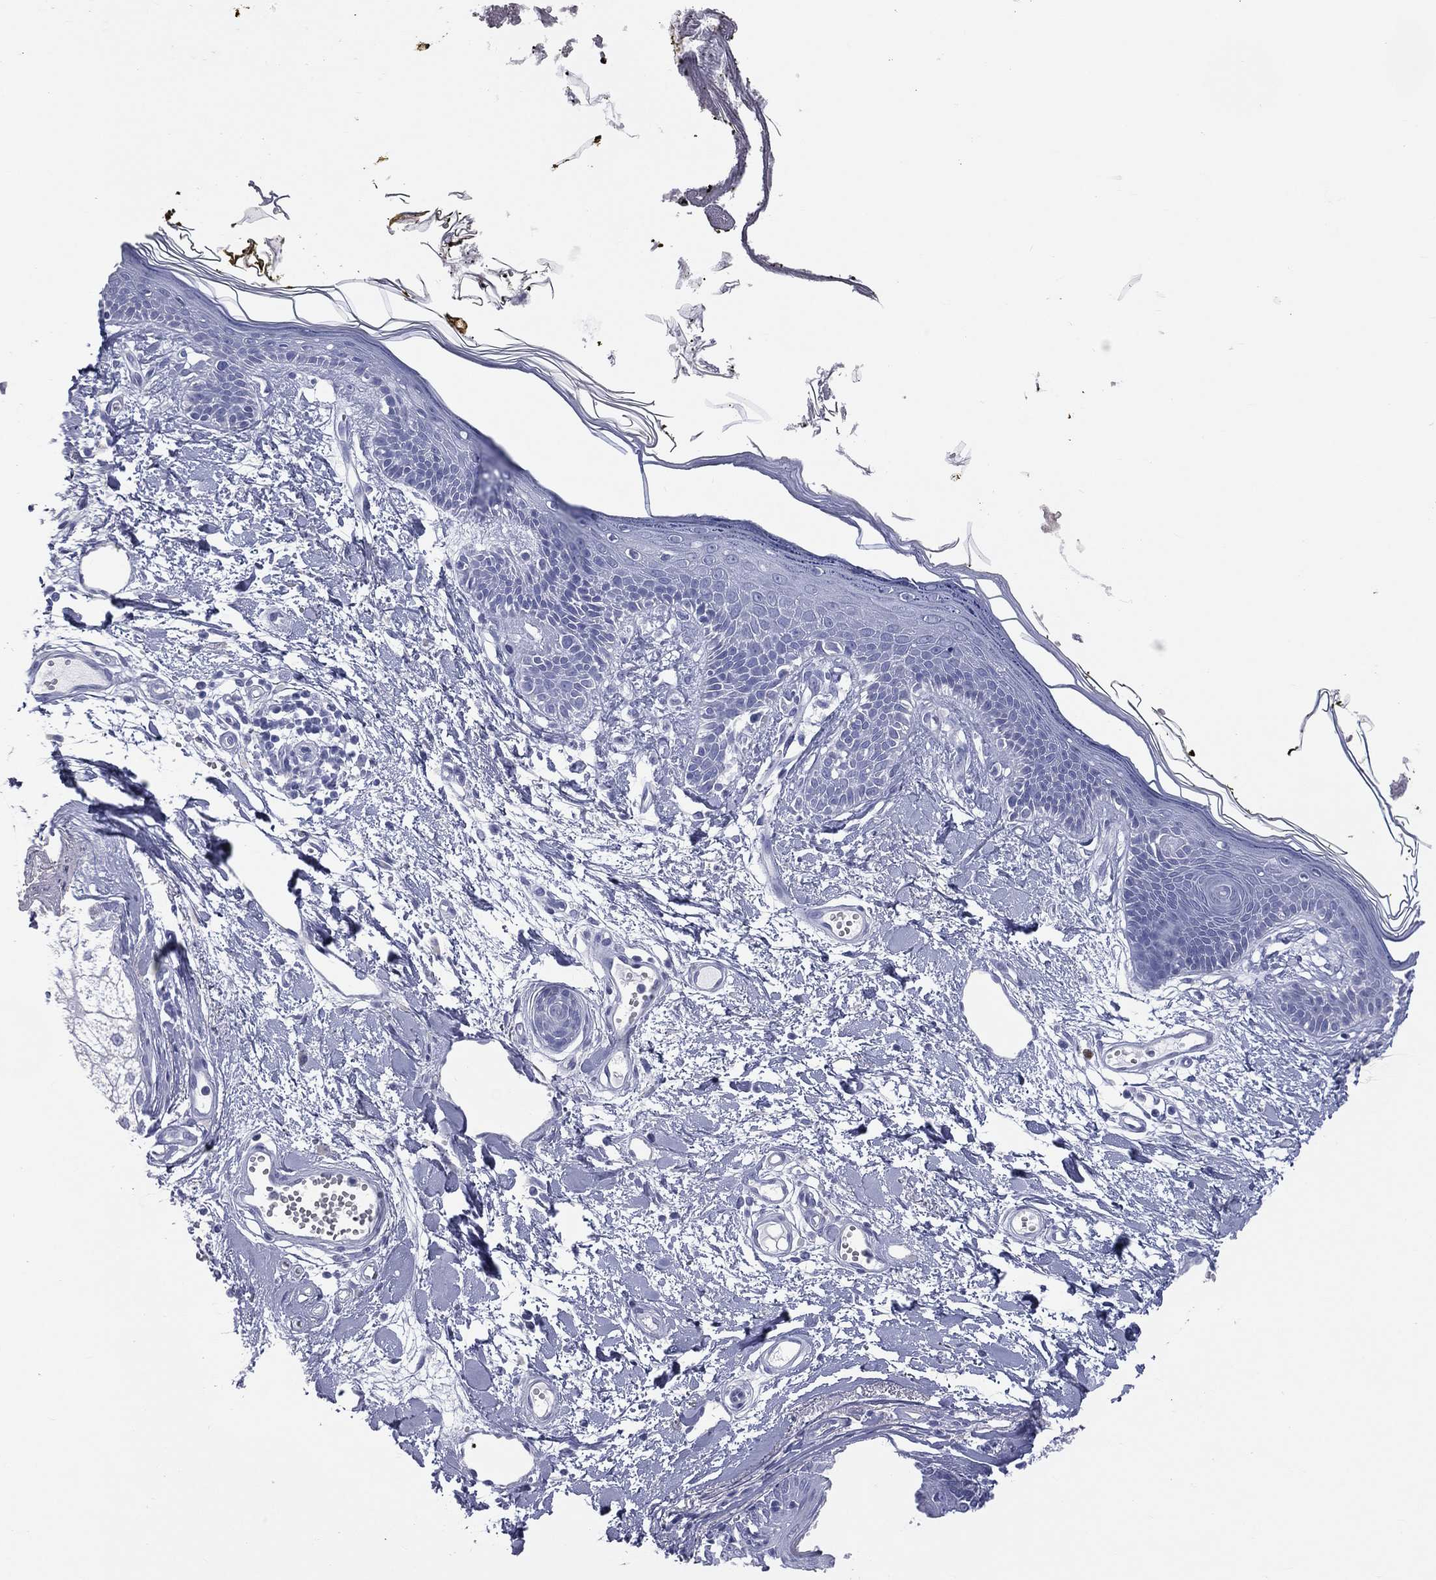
{"staining": {"intensity": "negative", "quantity": "none", "location": "none"}, "tissue": "skin", "cell_type": "Fibroblasts", "image_type": "normal", "snomed": [{"axis": "morphology", "description": "Normal tissue, NOS"}, {"axis": "topography", "description": "Skin"}], "caption": "Photomicrograph shows no significant protein expression in fibroblasts of benign skin.", "gene": "MLN", "patient": {"sex": "male", "age": 76}}